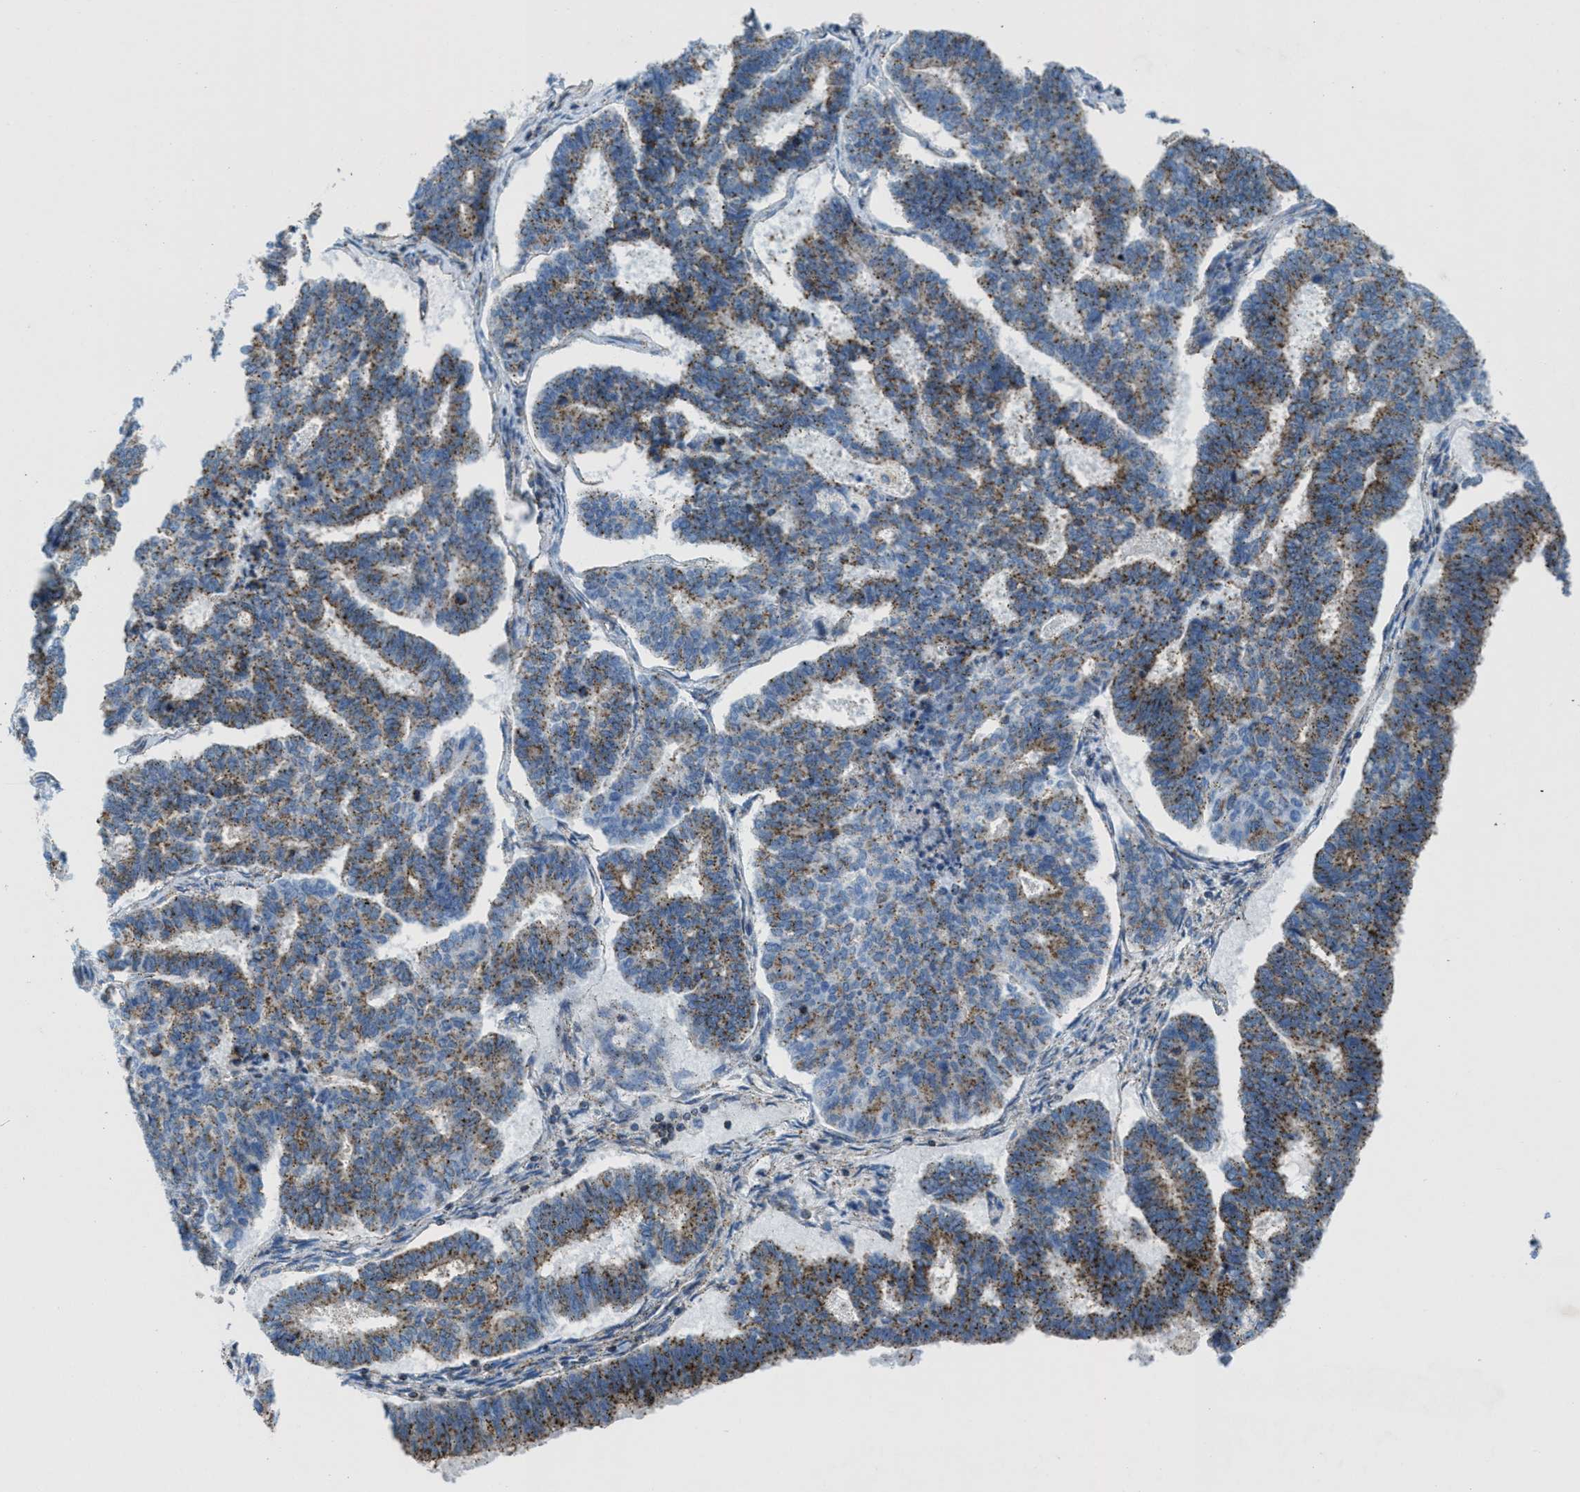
{"staining": {"intensity": "moderate", "quantity": ">75%", "location": "cytoplasmic/membranous"}, "tissue": "endometrial cancer", "cell_type": "Tumor cells", "image_type": "cancer", "snomed": [{"axis": "morphology", "description": "Adenocarcinoma, NOS"}, {"axis": "topography", "description": "Endometrium"}], "caption": "The photomicrograph displays a brown stain indicating the presence of a protein in the cytoplasmic/membranous of tumor cells in adenocarcinoma (endometrial).", "gene": "MFSD13A", "patient": {"sex": "female", "age": 70}}